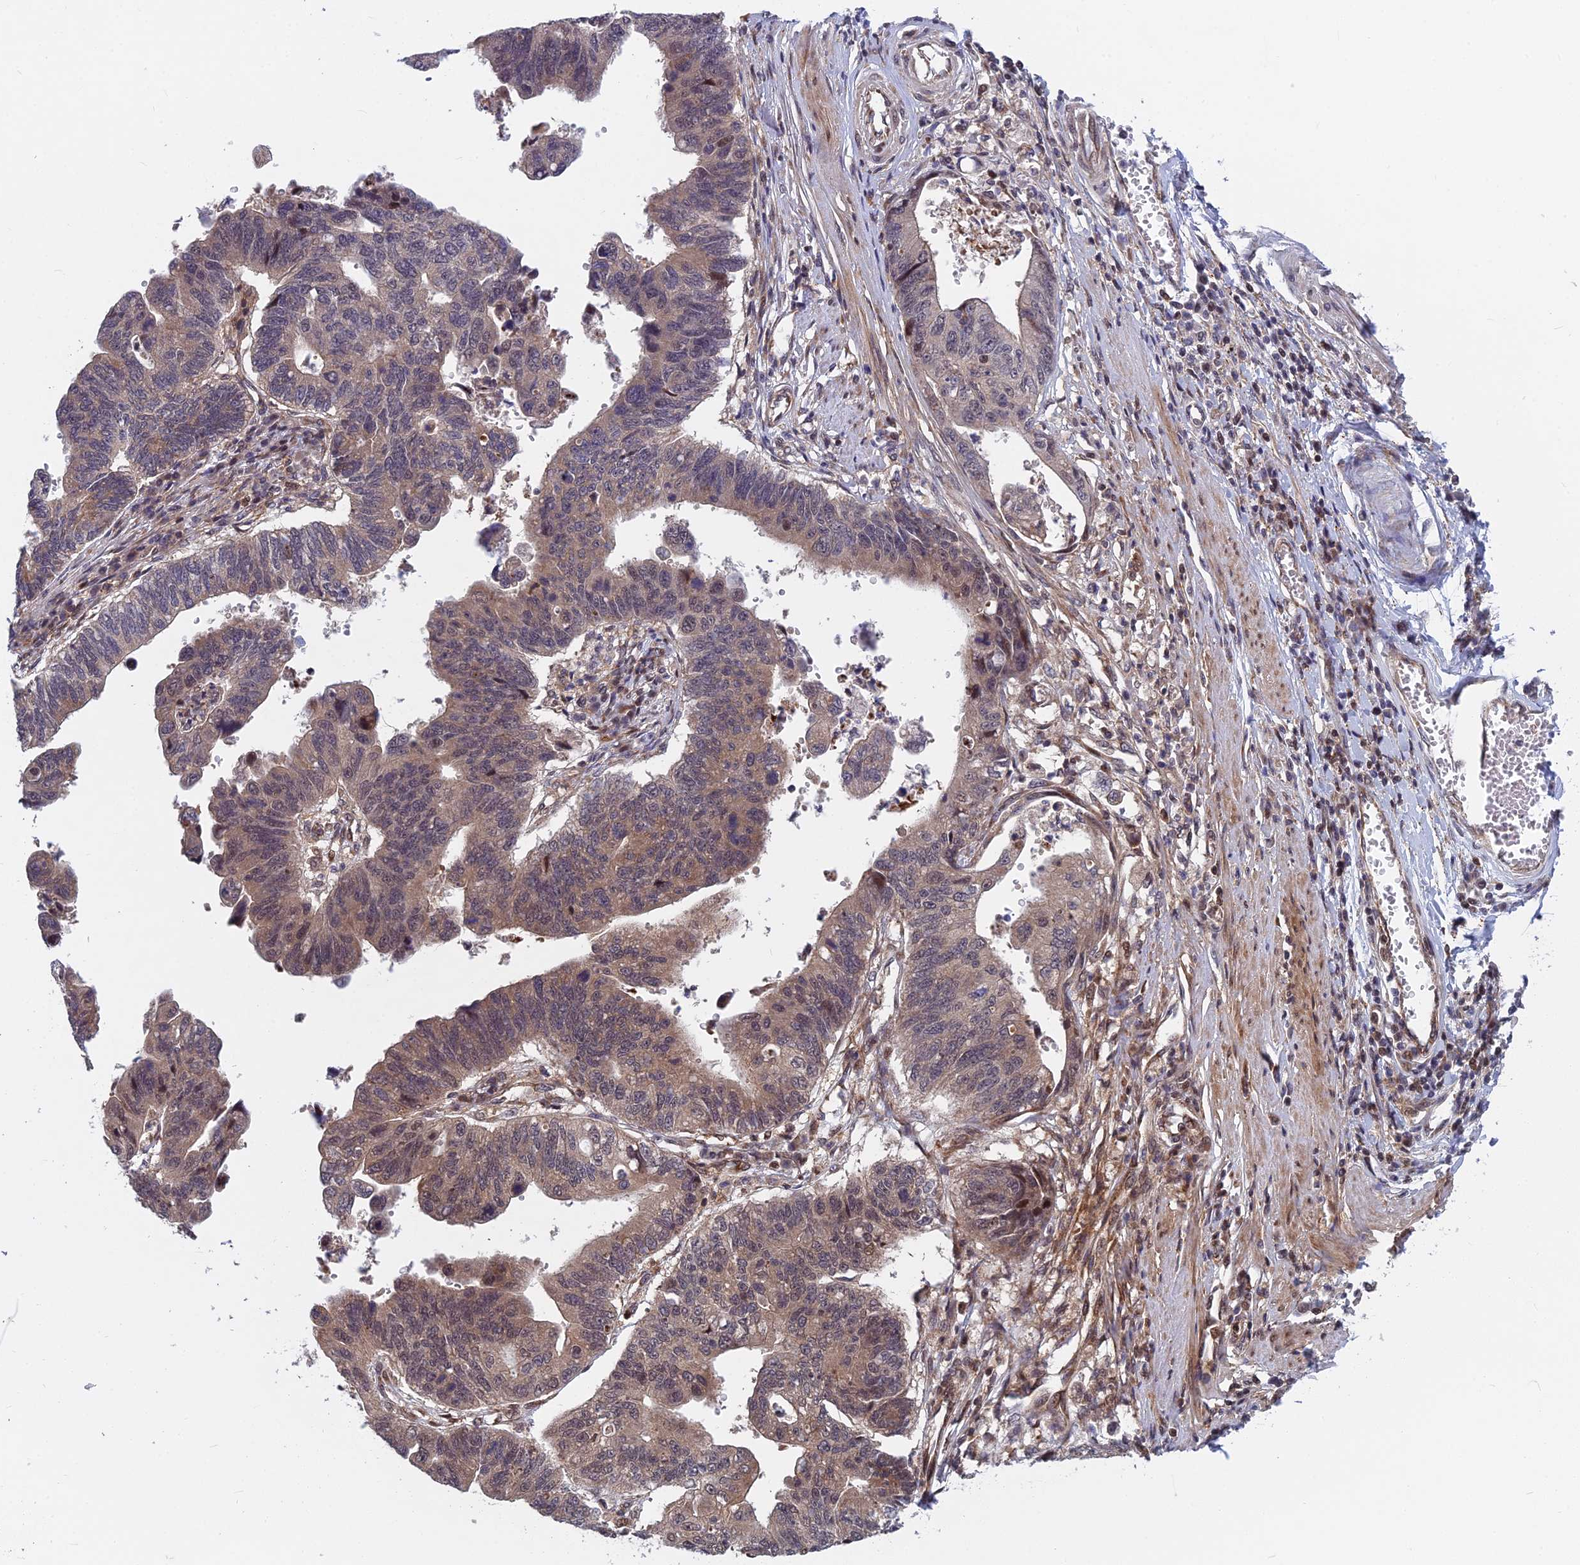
{"staining": {"intensity": "moderate", "quantity": "25%-75%", "location": "cytoplasmic/membranous"}, "tissue": "stomach cancer", "cell_type": "Tumor cells", "image_type": "cancer", "snomed": [{"axis": "morphology", "description": "Adenocarcinoma, NOS"}, {"axis": "topography", "description": "Stomach"}], "caption": "Immunohistochemistry (IHC) (DAB) staining of human adenocarcinoma (stomach) demonstrates moderate cytoplasmic/membranous protein expression in approximately 25%-75% of tumor cells.", "gene": "COMMD2", "patient": {"sex": "male", "age": 59}}